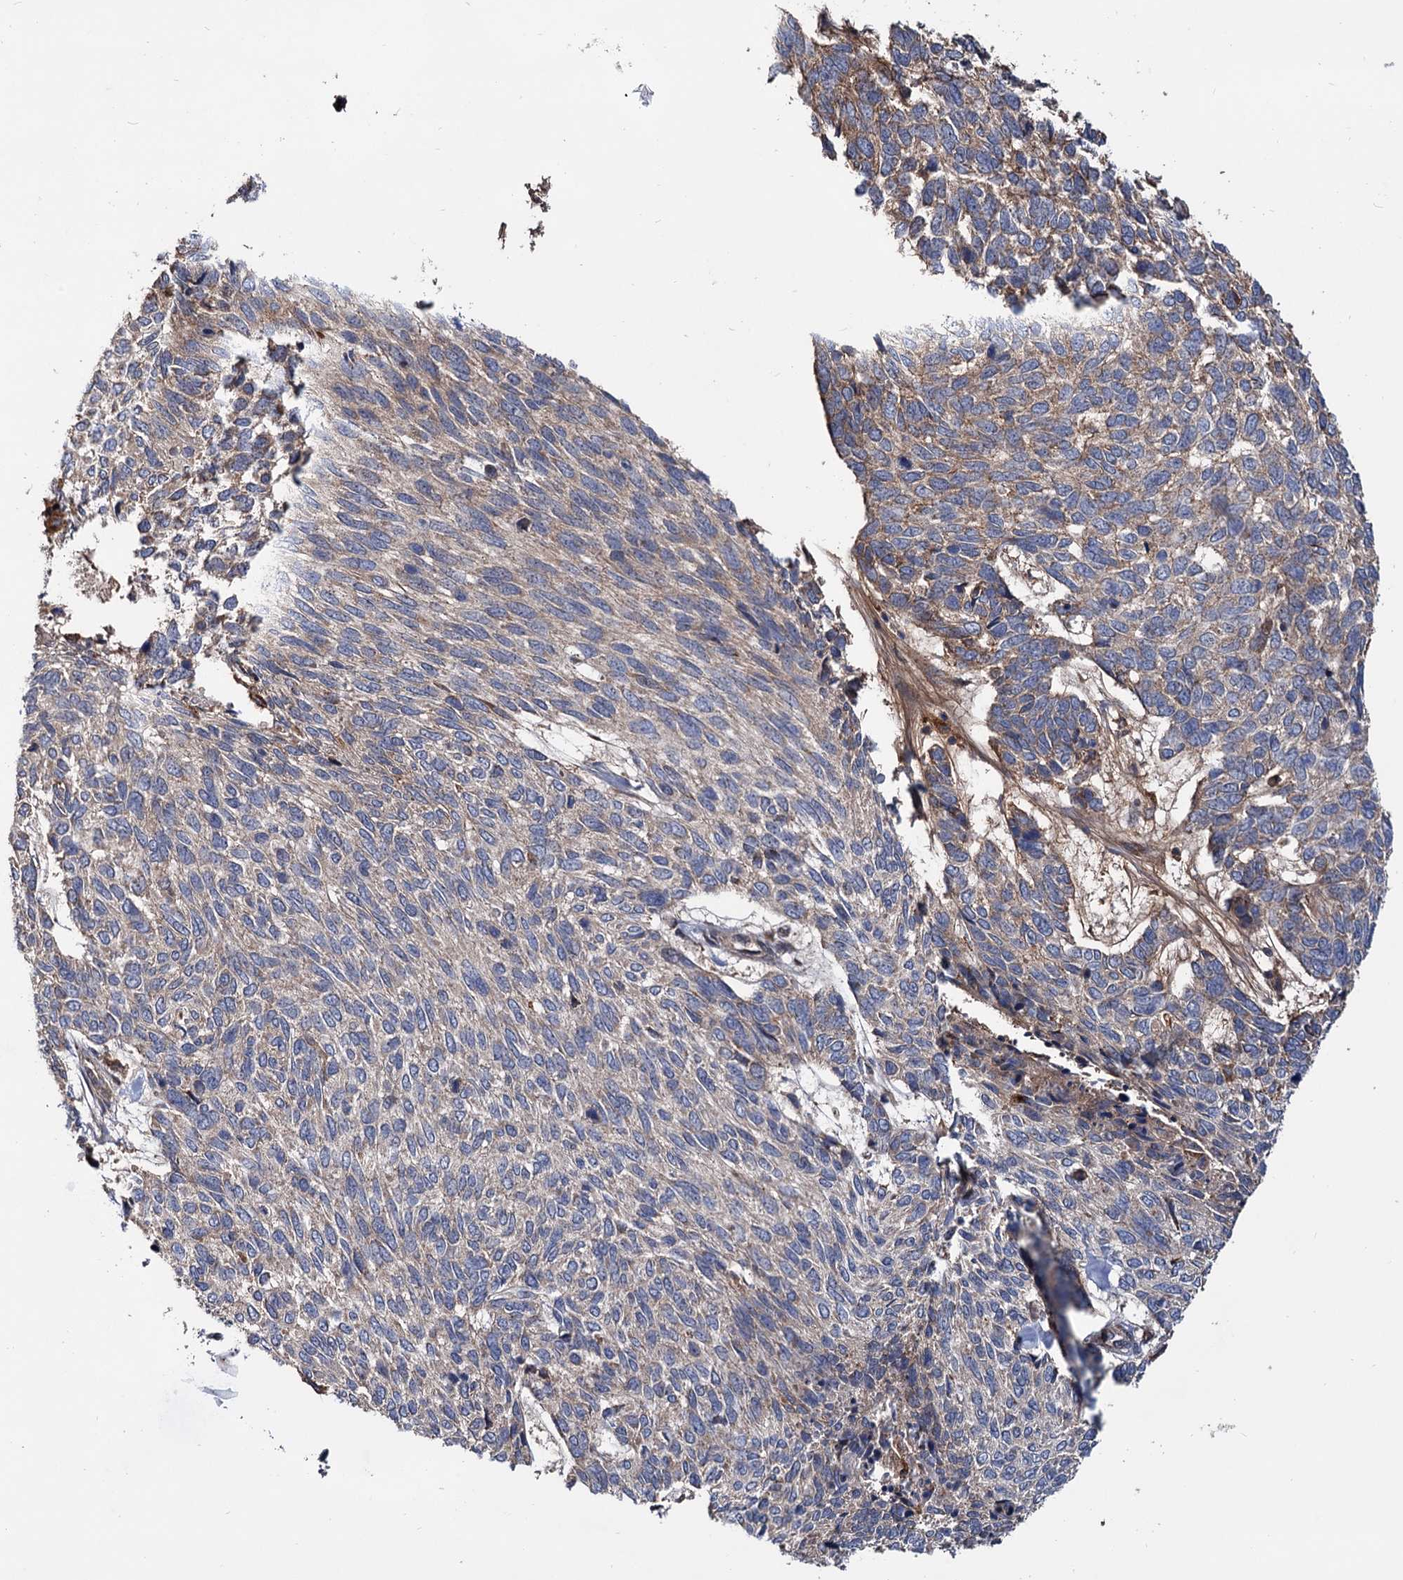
{"staining": {"intensity": "weak", "quantity": "<25%", "location": "cytoplasmic/membranous"}, "tissue": "skin cancer", "cell_type": "Tumor cells", "image_type": "cancer", "snomed": [{"axis": "morphology", "description": "Basal cell carcinoma"}, {"axis": "topography", "description": "Skin"}], "caption": "Micrograph shows no significant protein positivity in tumor cells of skin cancer (basal cell carcinoma).", "gene": "RNF111", "patient": {"sex": "female", "age": 65}}